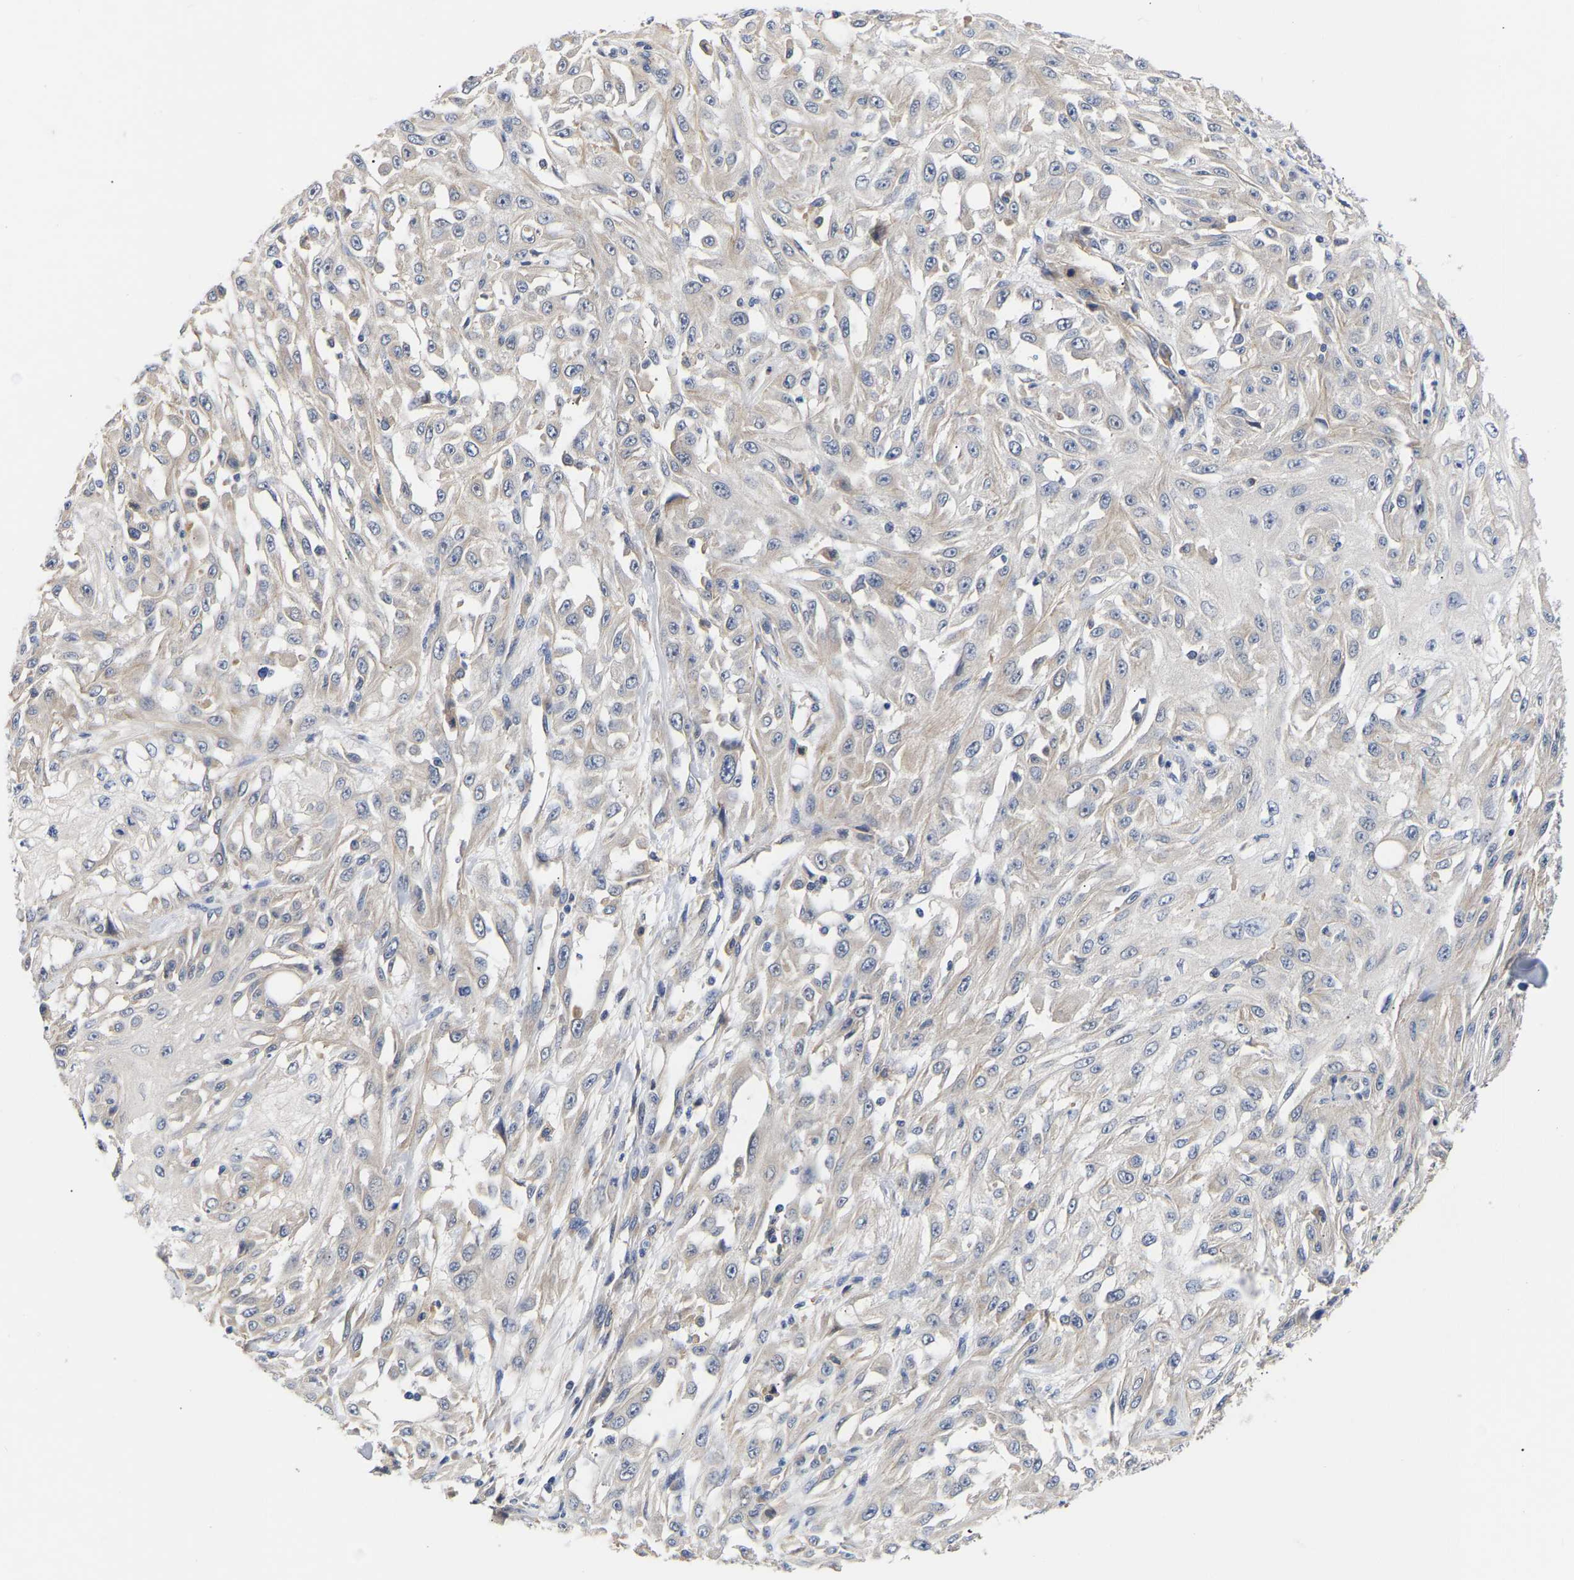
{"staining": {"intensity": "weak", "quantity": "25%-75%", "location": "cytoplasmic/membranous"}, "tissue": "skin cancer", "cell_type": "Tumor cells", "image_type": "cancer", "snomed": [{"axis": "morphology", "description": "Squamous cell carcinoma, NOS"}, {"axis": "morphology", "description": "Squamous cell carcinoma, metastatic, NOS"}, {"axis": "topography", "description": "Skin"}, {"axis": "topography", "description": "Lymph node"}], "caption": "Immunohistochemistry (IHC) of human skin cancer exhibits low levels of weak cytoplasmic/membranous expression in about 25%-75% of tumor cells. Using DAB (brown) and hematoxylin (blue) stains, captured at high magnification using brightfield microscopy.", "gene": "KASH5", "patient": {"sex": "male", "age": 75}}